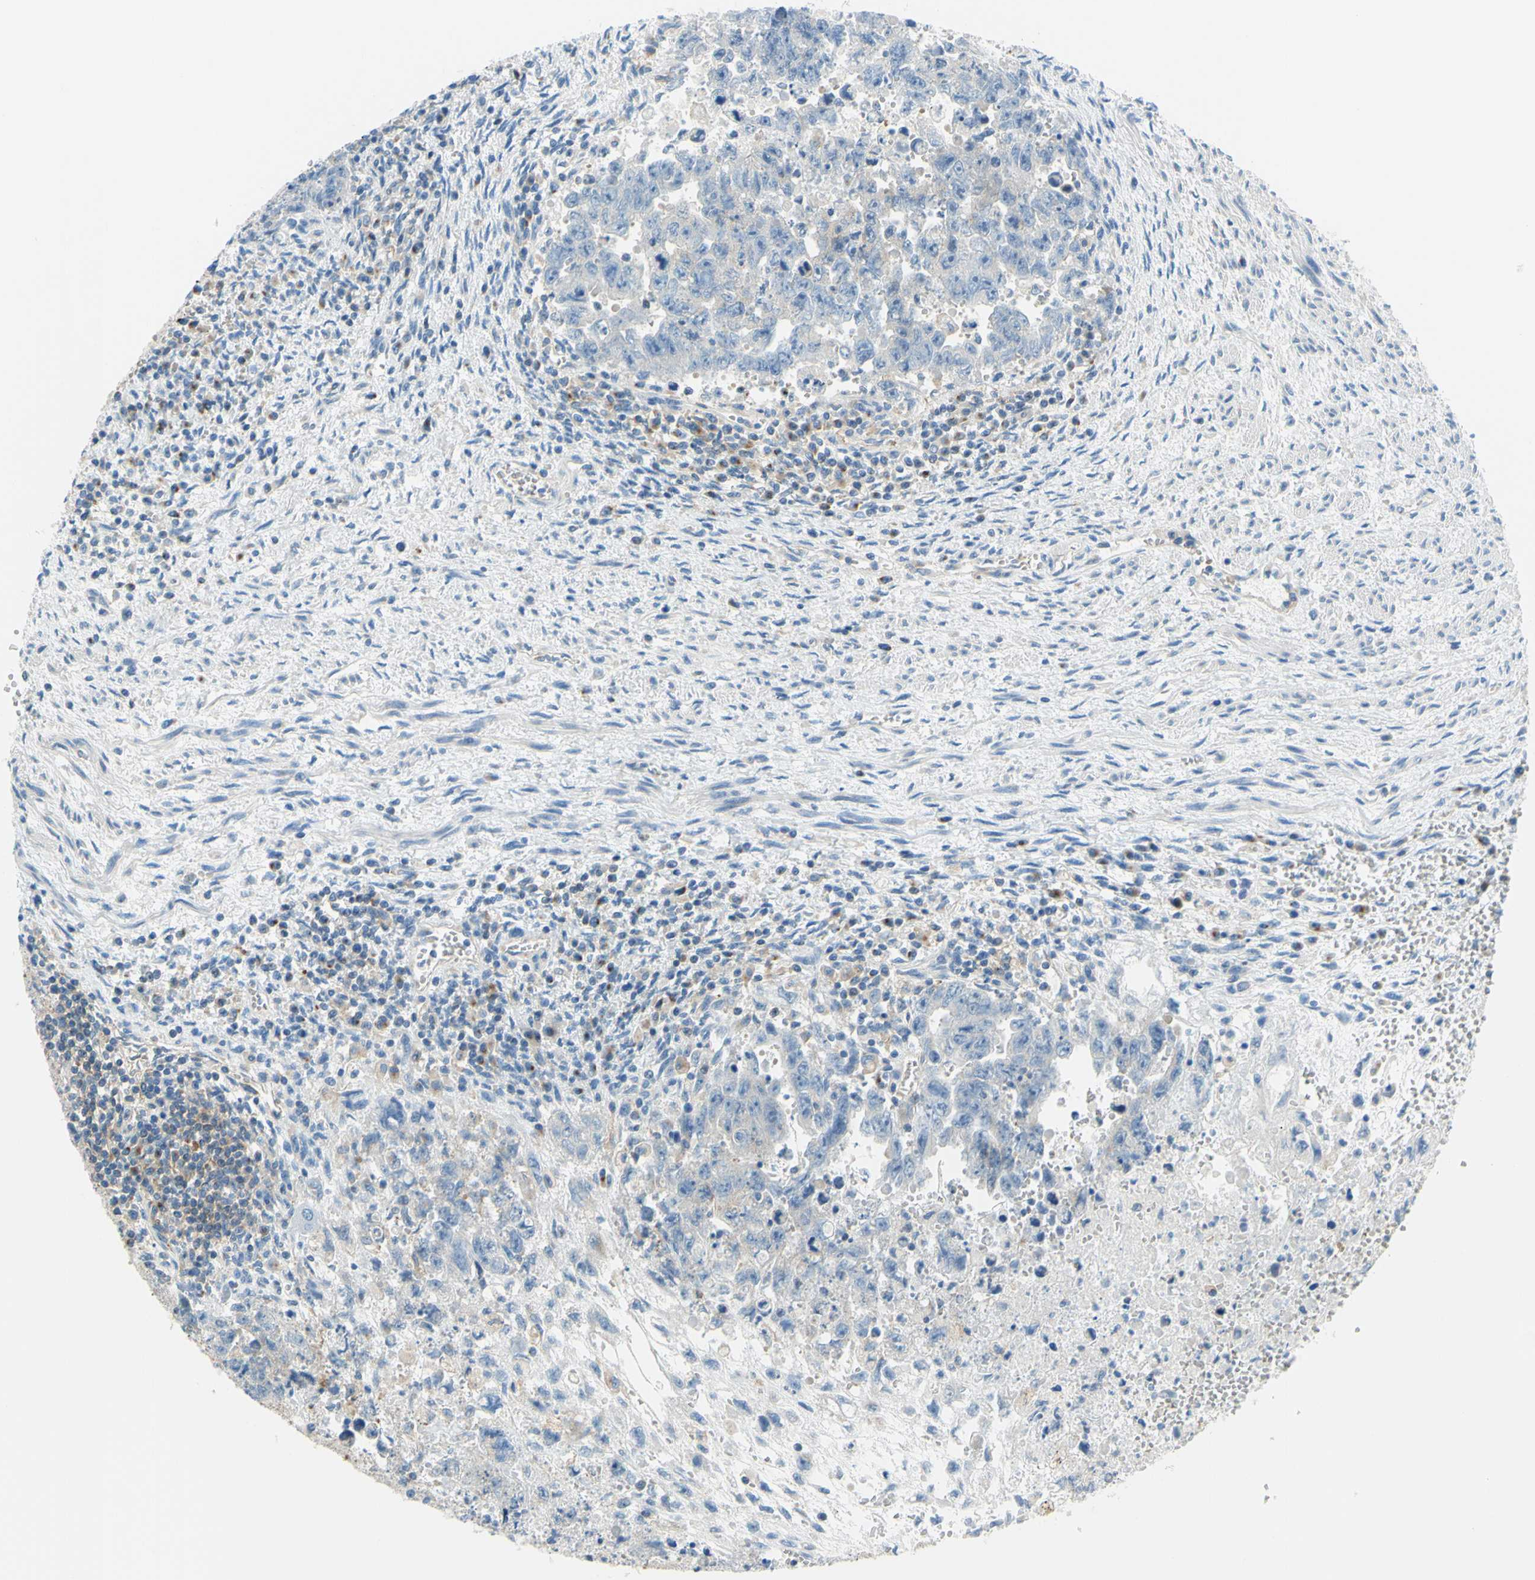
{"staining": {"intensity": "weak", "quantity": "<25%", "location": "cytoplasmic/membranous"}, "tissue": "testis cancer", "cell_type": "Tumor cells", "image_type": "cancer", "snomed": [{"axis": "morphology", "description": "Carcinoma, Embryonal, NOS"}, {"axis": "topography", "description": "Testis"}], "caption": "The micrograph demonstrates no significant expression in tumor cells of testis cancer.", "gene": "FRMD4B", "patient": {"sex": "male", "age": 28}}